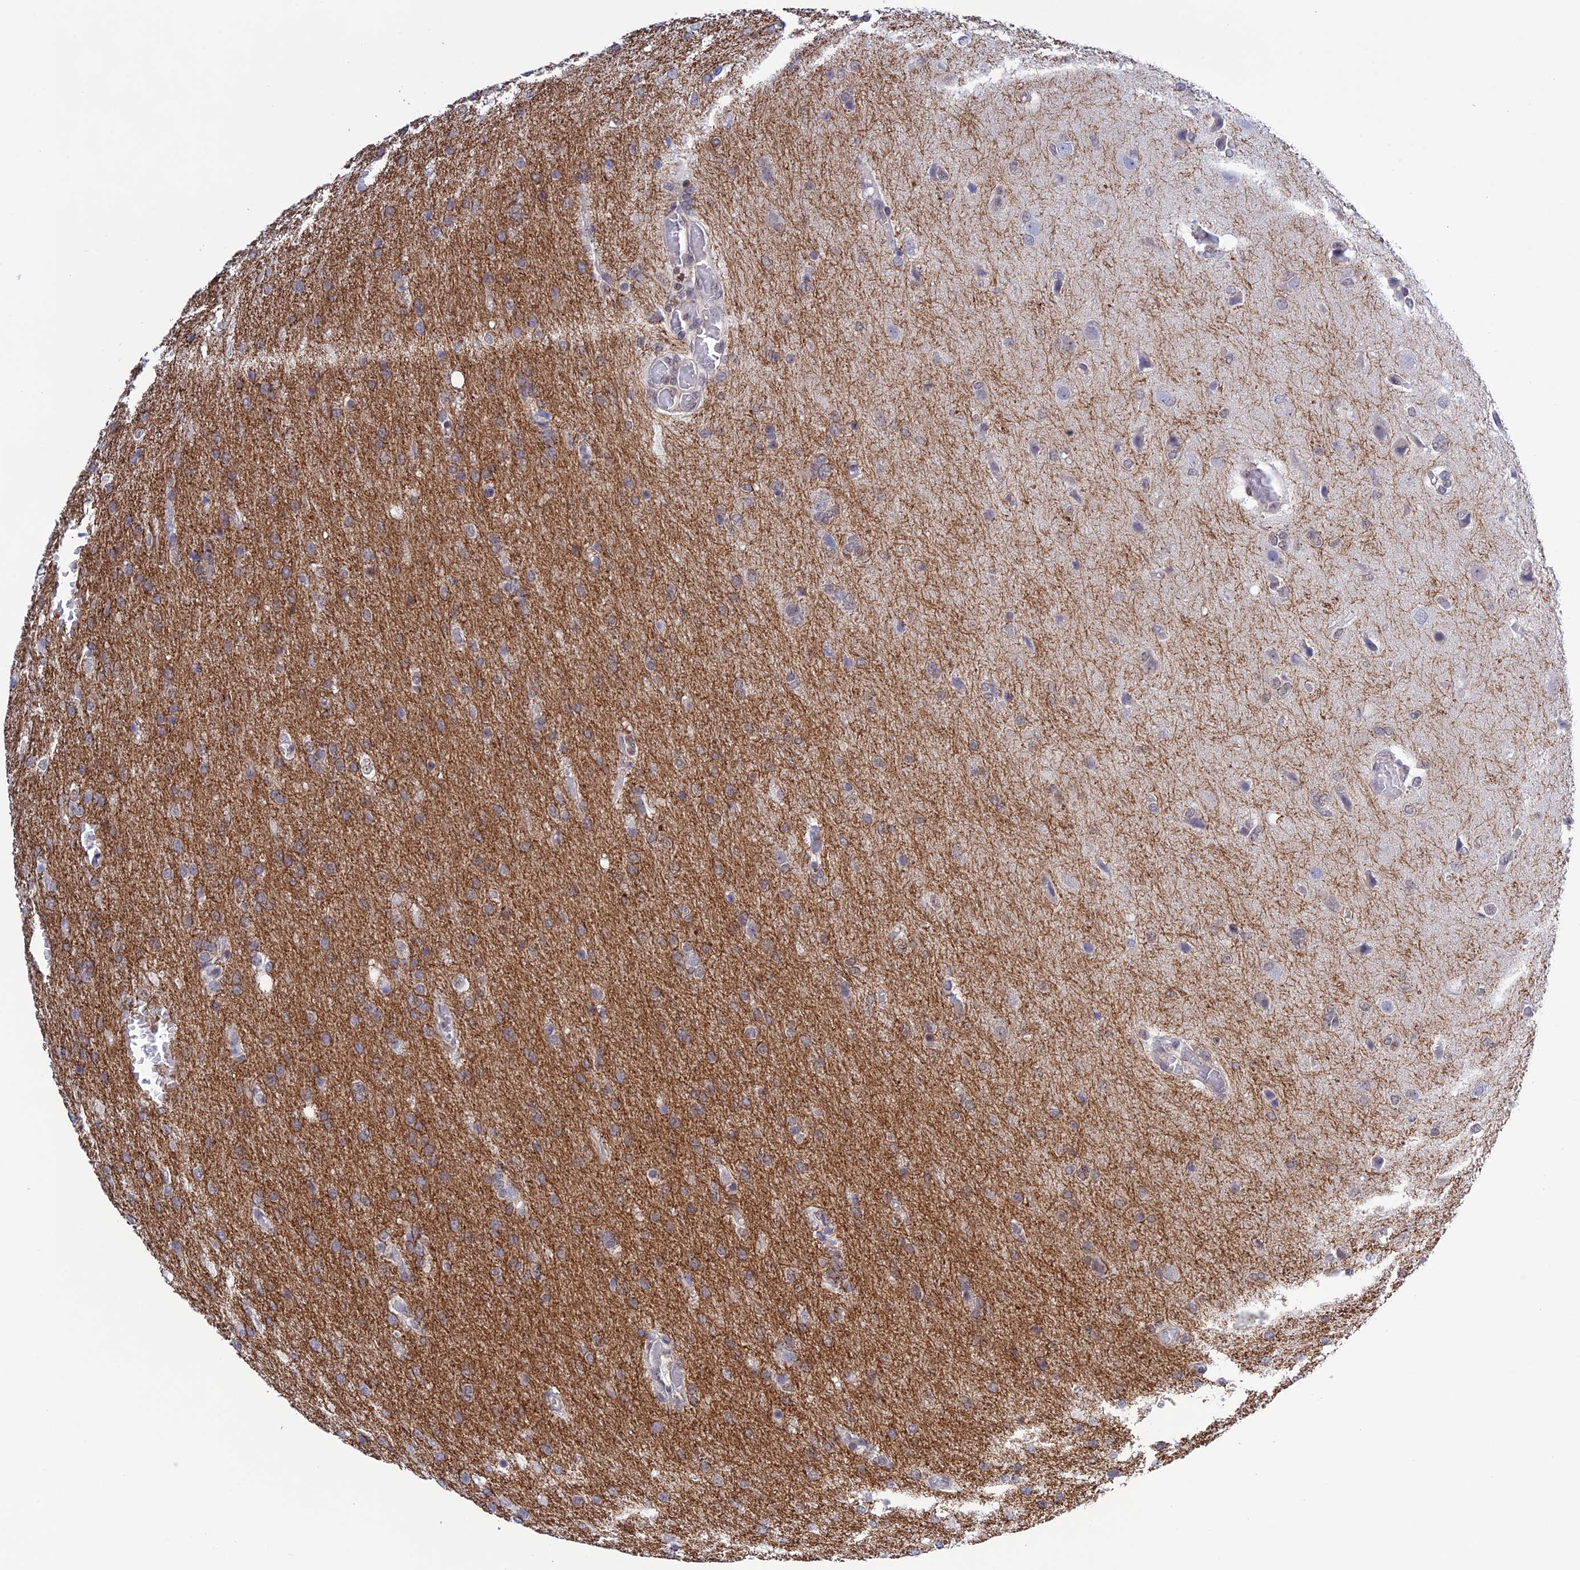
{"staining": {"intensity": "moderate", "quantity": "<25%", "location": "cytoplasmic/membranous,nuclear"}, "tissue": "glioma", "cell_type": "Tumor cells", "image_type": "cancer", "snomed": [{"axis": "morphology", "description": "Glioma, malignant, High grade"}, {"axis": "topography", "description": "Brain"}], "caption": "The image shows staining of malignant high-grade glioma, revealing moderate cytoplasmic/membranous and nuclear protein staining (brown color) within tumor cells.", "gene": "TCEA1", "patient": {"sex": "female", "age": 74}}